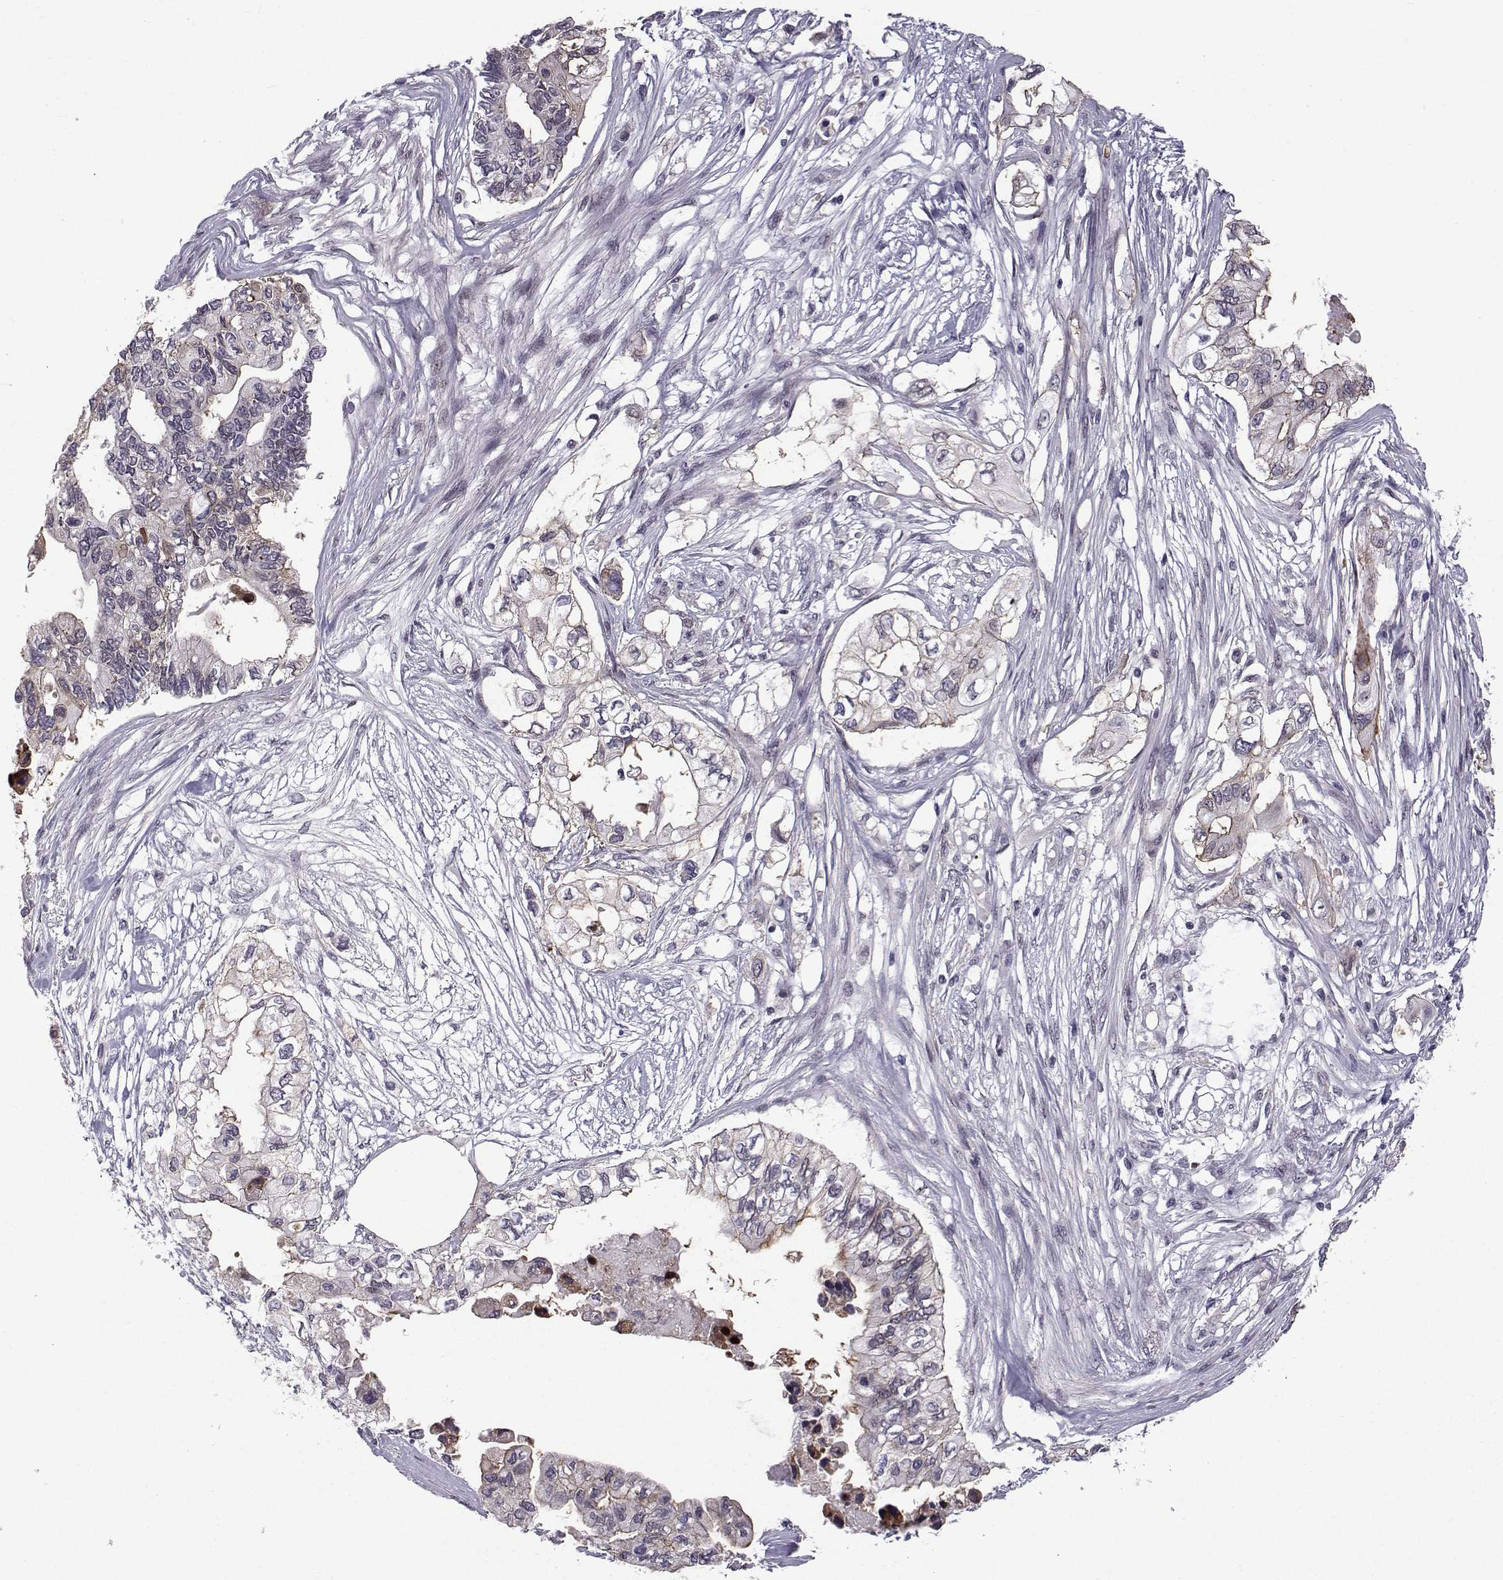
{"staining": {"intensity": "negative", "quantity": "none", "location": "none"}, "tissue": "pancreatic cancer", "cell_type": "Tumor cells", "image_type": "cancer", "snomed": [{"axis": "morphology", "description": "Adenocarcinoma, NOS"}, {"axis": "topography", "description": "Pancreas"}], "caption": "The histopathology image reveals no significant positivity in tumor cells of pancreatic cancer. The staining is performed using DAB (3,3'-diaminobenzidine) brown chromogen with nuclei counter-stained in using hematoxylin.", "gene": "RBM24", "patient": {"sex": "female", "age": 63}}